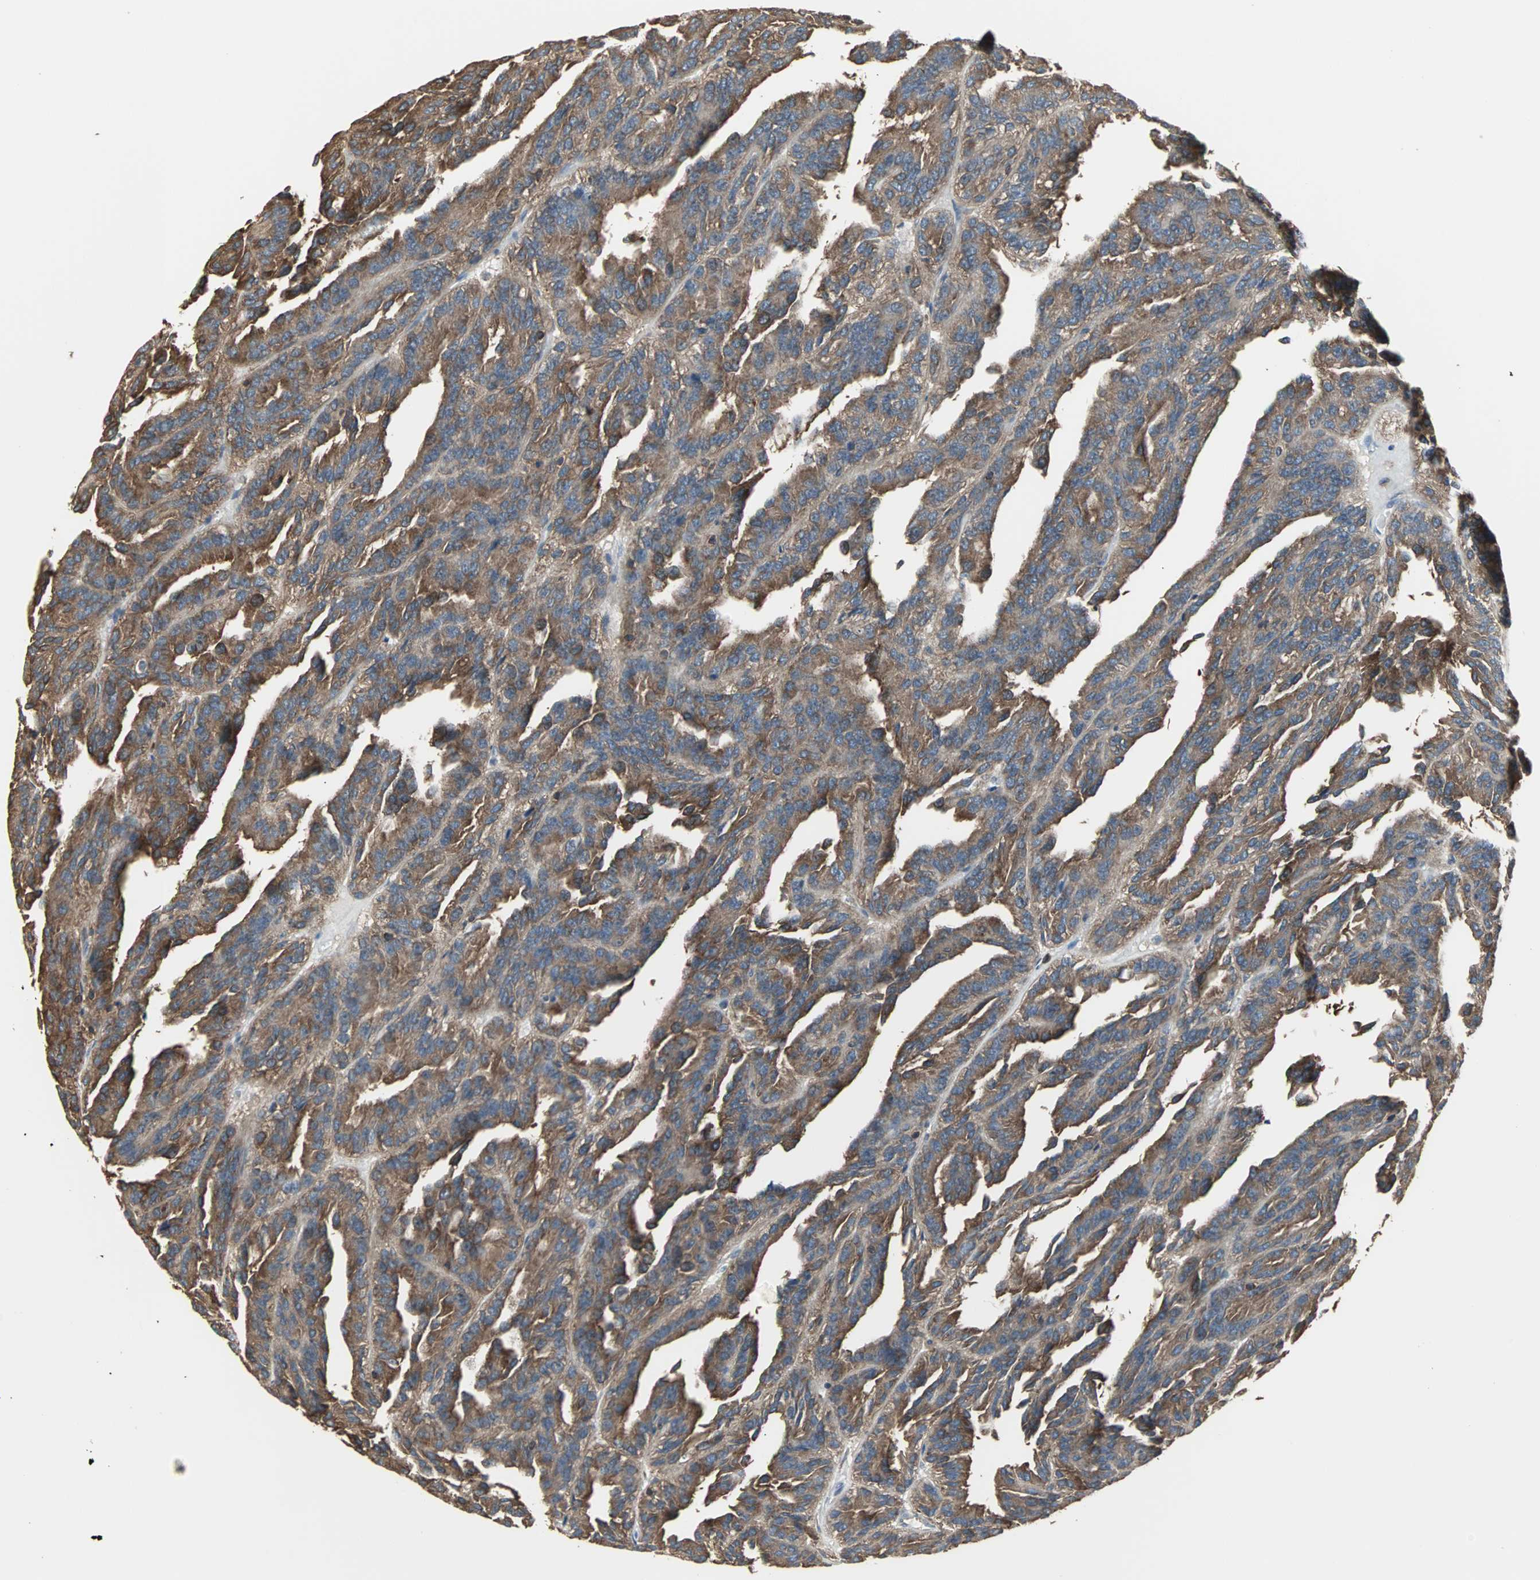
{"staining": {"intensity": "strong", "quantity": ">75%", "location": "cytoplasmic/membranous"}, "tissue": "renal cancer", "cell_type": "Tumor cells", "image_type": "cancer", "snomed": [{"axis": "morphology", "description": "Adenocarcinoma, NOS"}, {"axis": "topography", "description": "Kidney"}], "caption": "High-magnification brightfield microscopy of renal cancer (adenocarcinoma) stained with DAB (3,3'-diaminobenzidine) (brown) and counterstained with hematoxylin (blue). tumor cells exhibit strong cytoplasmic/membranous positivity is appreciated in about>75% of cells.", "gene": "LRRFIP1", "patient": {"sex": "male", "age": 46}}